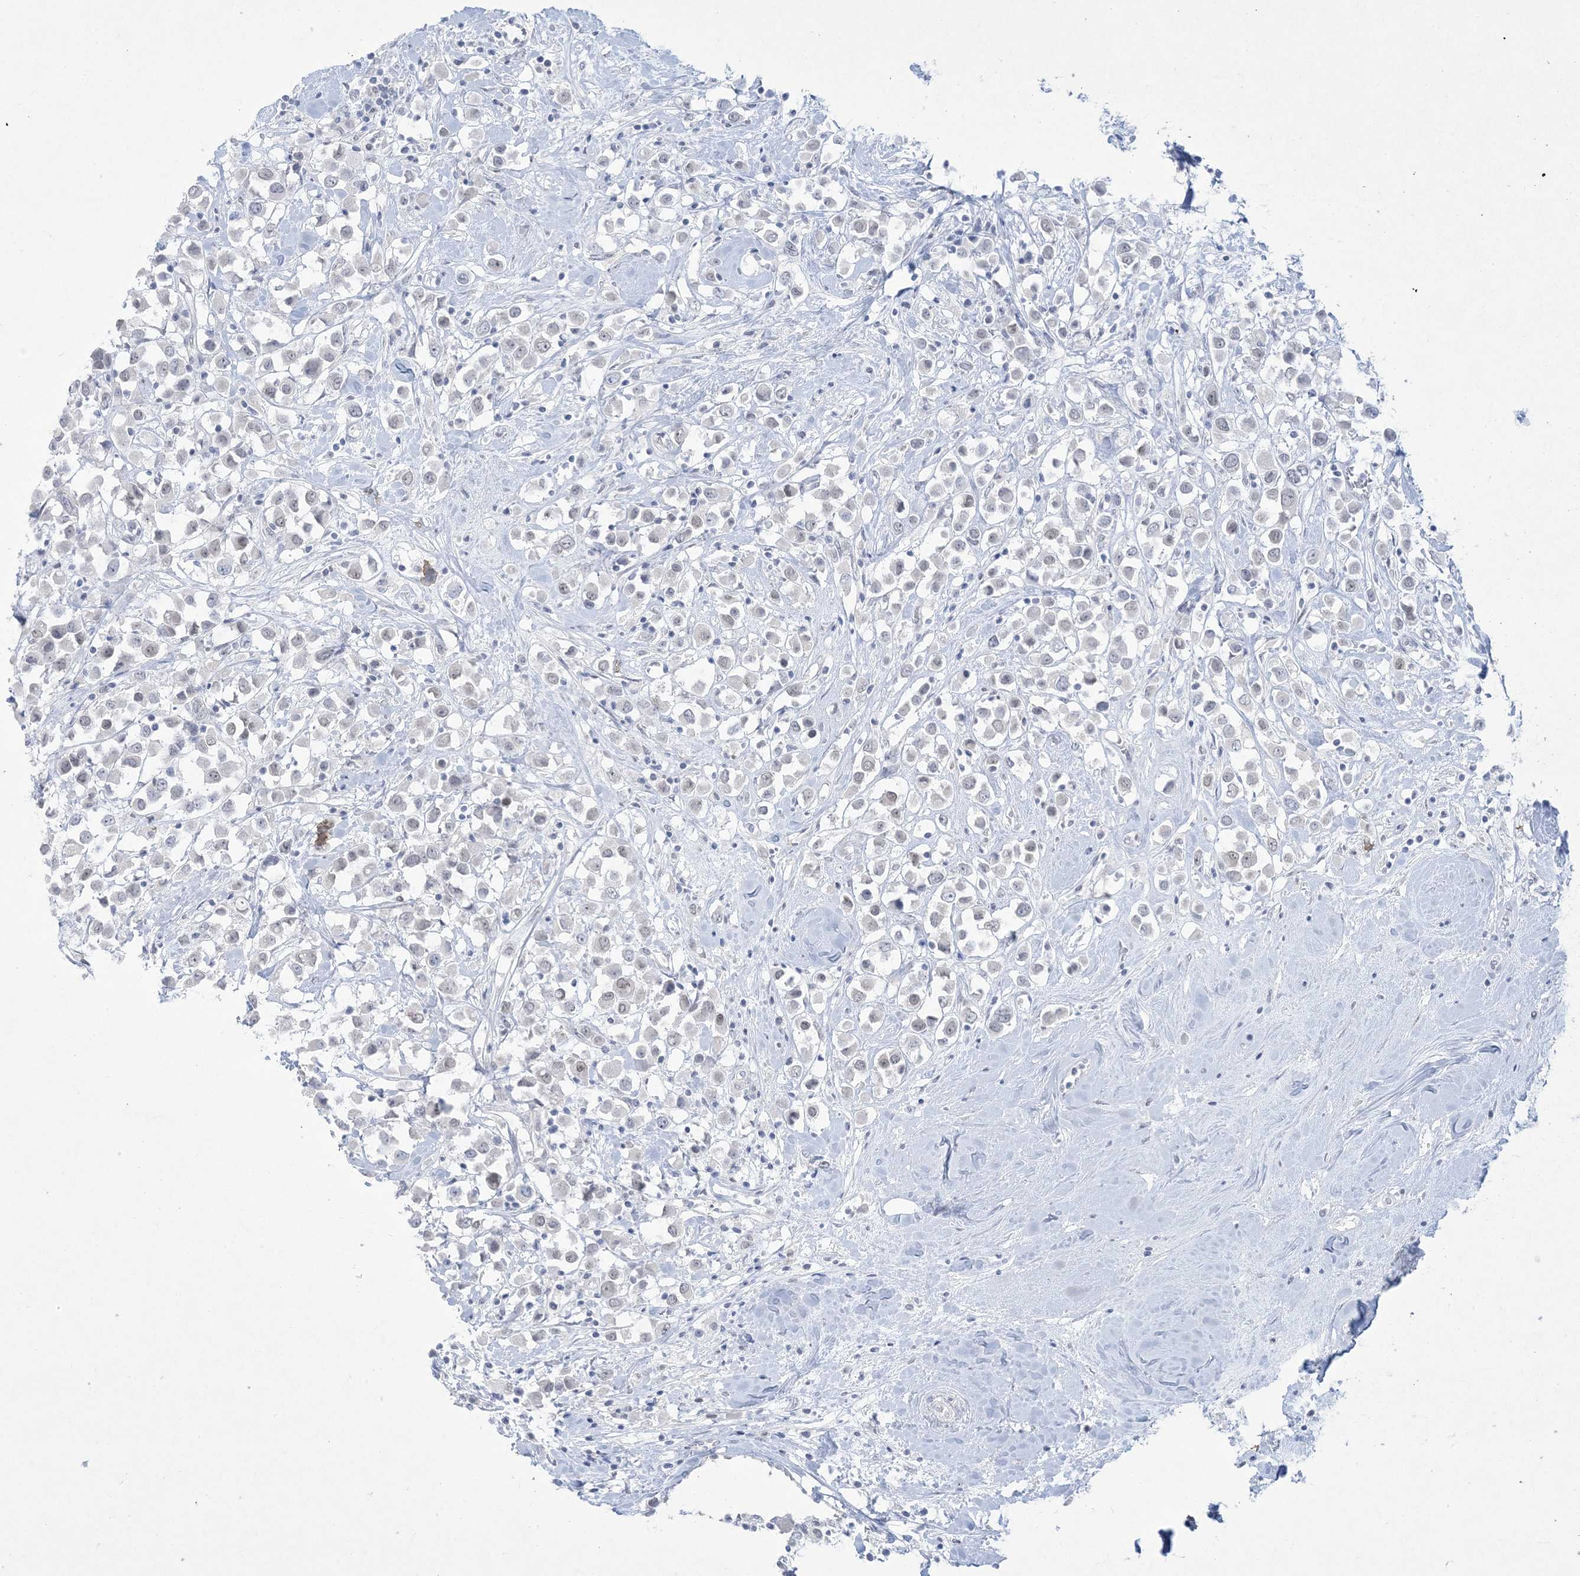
{"staining": {"intensity": "negative", "quantity": "none", "location": "none"}, "tissue": "breast cancer", "cell_type": "Tumor cells", "image_type": "cancer", "snomed": [{"axis": "morphology", "description": "Duct carcinoma"}, {"axis": "topography", "description": "Breast"}], "caption": "Protein analysis of infiltrating ductal carcinoma (breast) reveals no significant positivity in tumor cells. (Brightfield microscopy of DAB immunohistochemistry at high magnification).", "gene": "HOMEZ", "patient": {"sex": "female", "age": 61}}